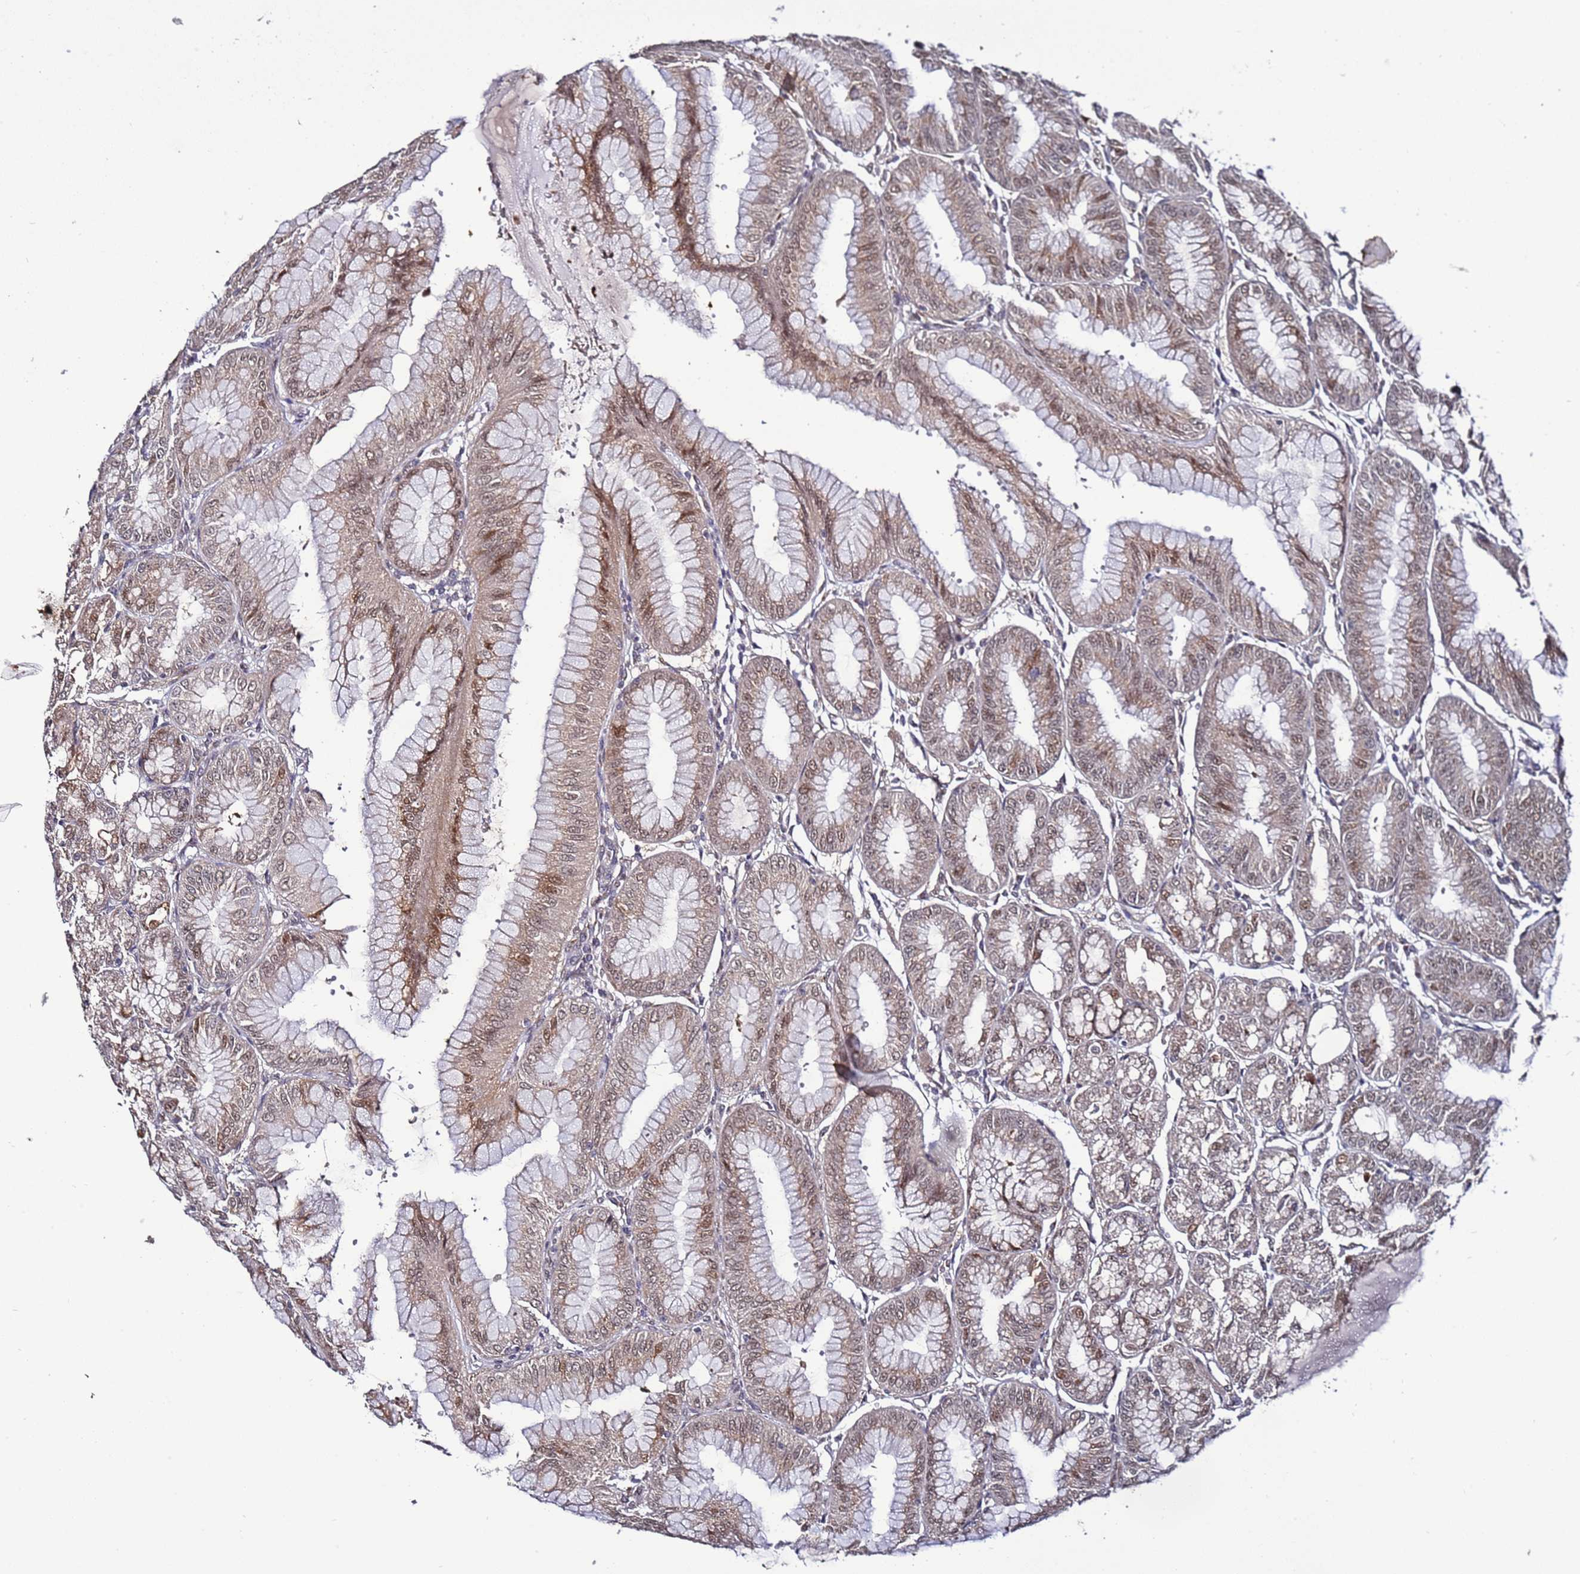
{"staining": {"intensity": "weak", "quantity": ">75%", "location": "nuclear"}, "tissue": "stomach", "cell_type": "Glandular cells", "image_type": "normal", "snomed": [{"axis": "morphology", "description": "Normal tissue, NOS"}, {"axis": "topography", "description": "Stomach, lower"}], "caption": "IHC of unremarkable stomach exhibits low levels of weak nuclear staining in about >75% of glandular cells. The protein of interest is stained brown, and the nuclei are stained in blue (DAB IHC with brightfield microscopy, high magnification).", "gene": "POLR2D", "patient": {"sex": "male", "age": 71}}